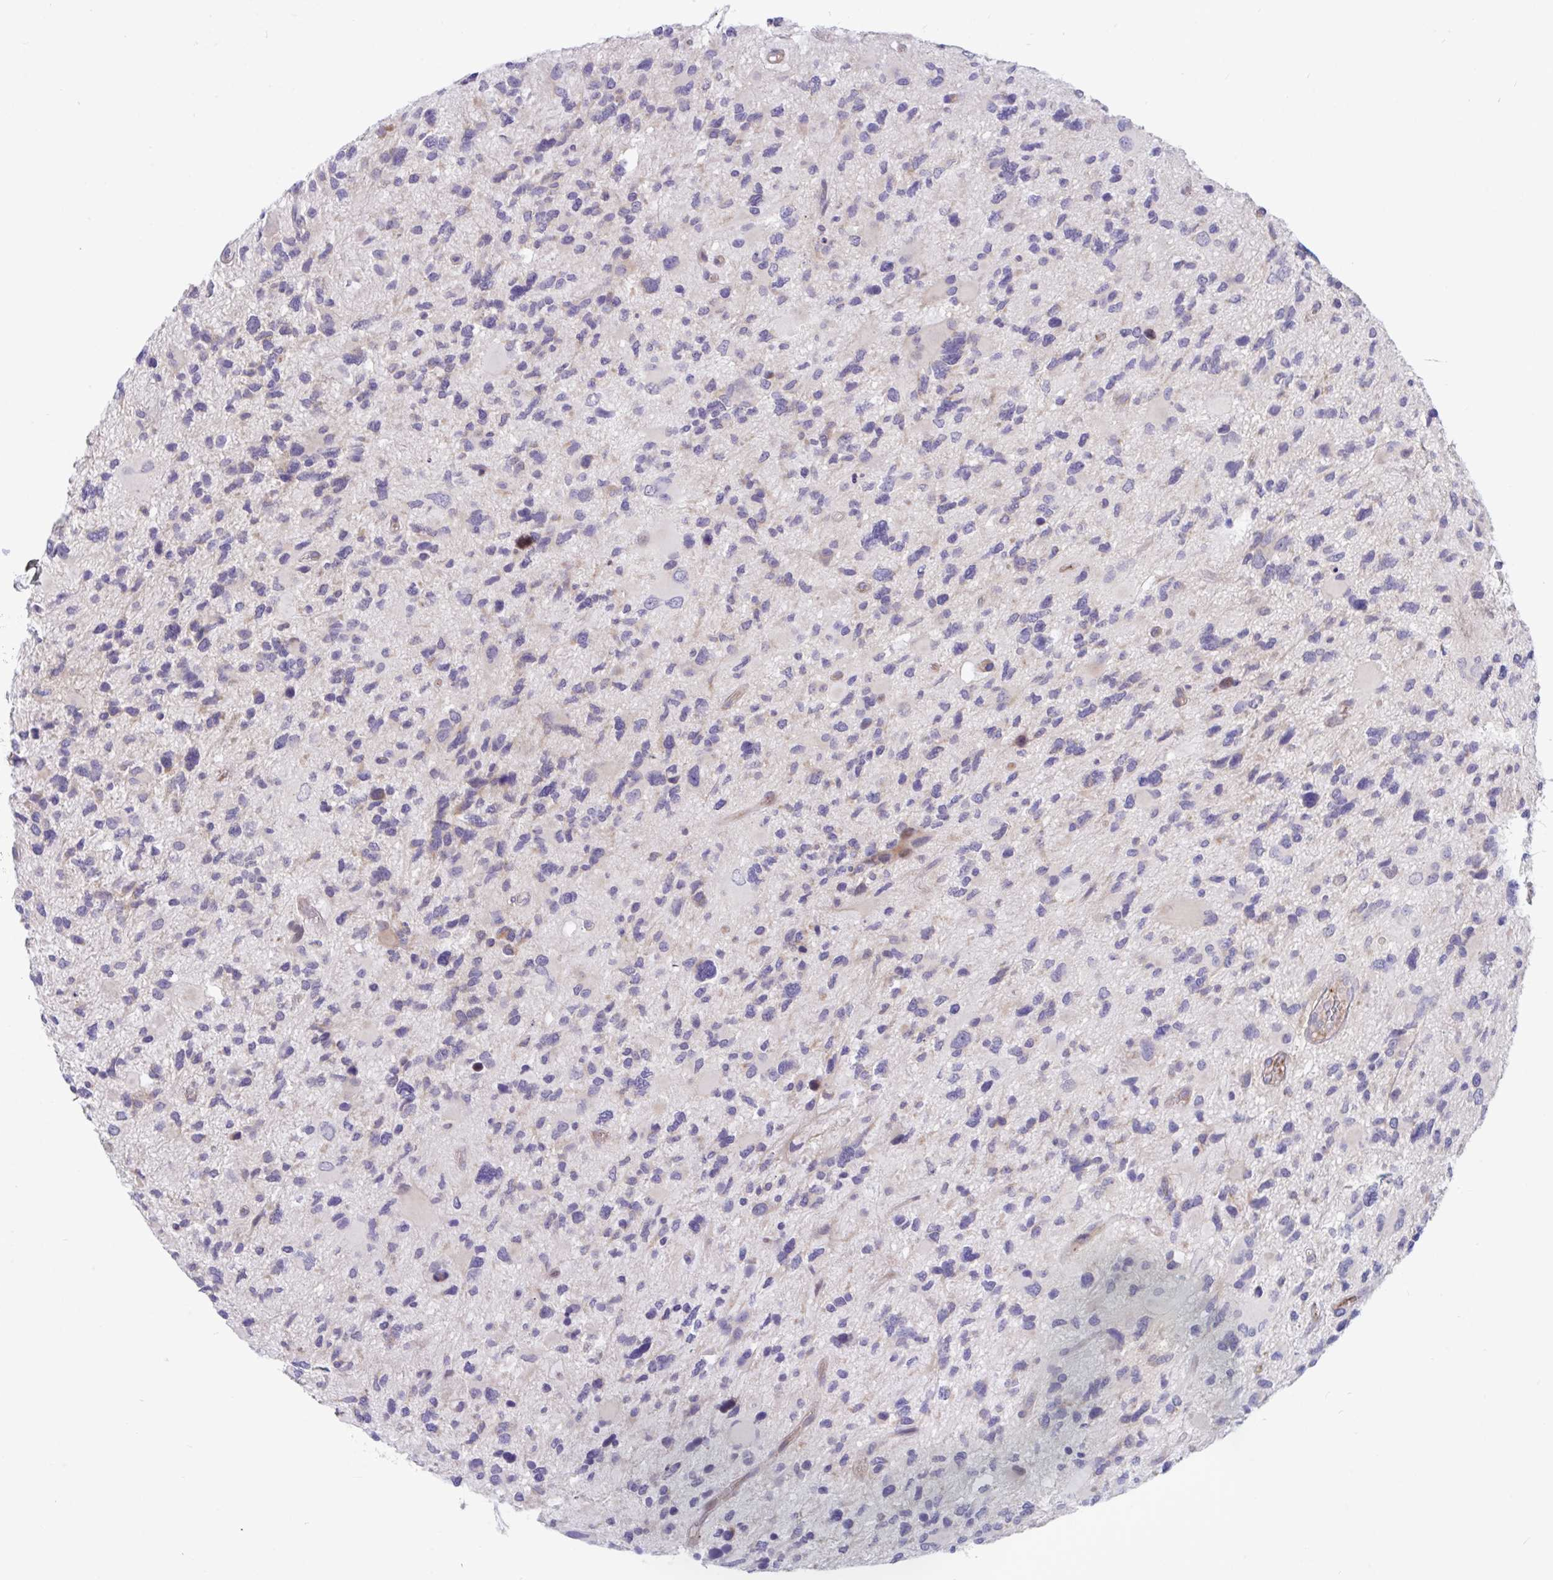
{"staining": {"intensity": "negative", "quantity": "none", "location": "none"}, "tissue": "glioma", "cell_type": "Tumor cells", "image_type": "cancer", "snomed": [{"axis": "morphology", "description": "Glioma, malignant, High grade"}, {"axis": "topography", "description": "Brain"}], "caption": "High magnification brightfield microscopy of high-grade glioma (malignant) stained with DAB (3,3'-diaminobenzidine) (brown) and counterstained with hematoxylin (blue): tumor cells show no significant positivity. The staining was performed using DAB to visualize the protein expression in brown, while the nuclei were stained in blue with hematoxylin (Magnification: 20x).", "gene": "IL37", "patient": {"sex": "female", "age": 11}}